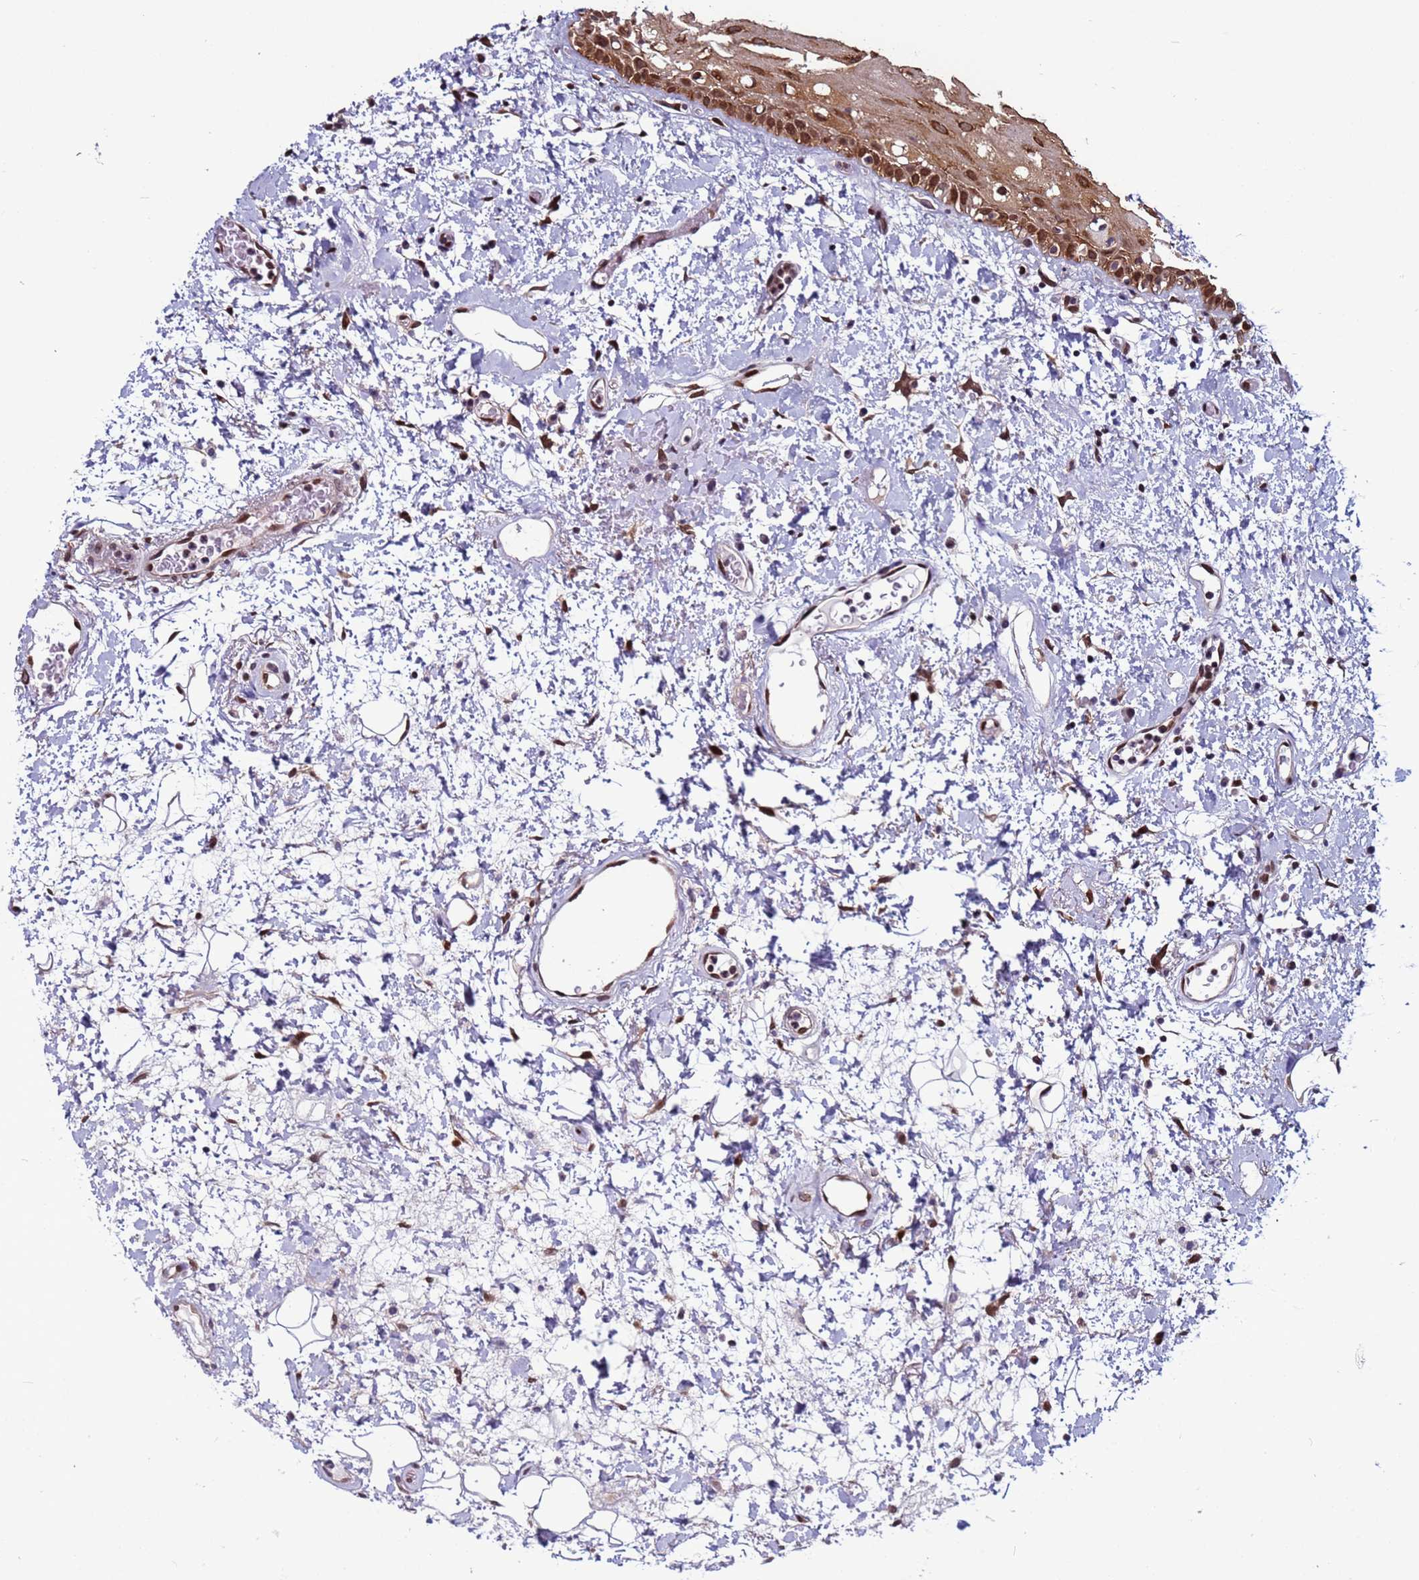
{"staining": {"intensity": "strong", "quantity": ">75%", "location": "cytoplasmic/membranous,nuclear"}, "tissue": "oral mucosa", "cell_type": "Squamous epithelial cells", "image_type": "normal", "snomed": [{"axis": "morphology", "description": "Normal tissue, NOS"}, {"axis": "topography", "description": "Oral tissue"}], "caption": "IHC photomicrograph of unremarkable human oral mucosa stained for a protein (brown), which reveals high levels of strong cytoplasmic/membranous,nuclear staining in approximately >75% of squamous epithelial cells.", "gene": "TRIM37", "patient": {"sex": "female", "age": 76}}